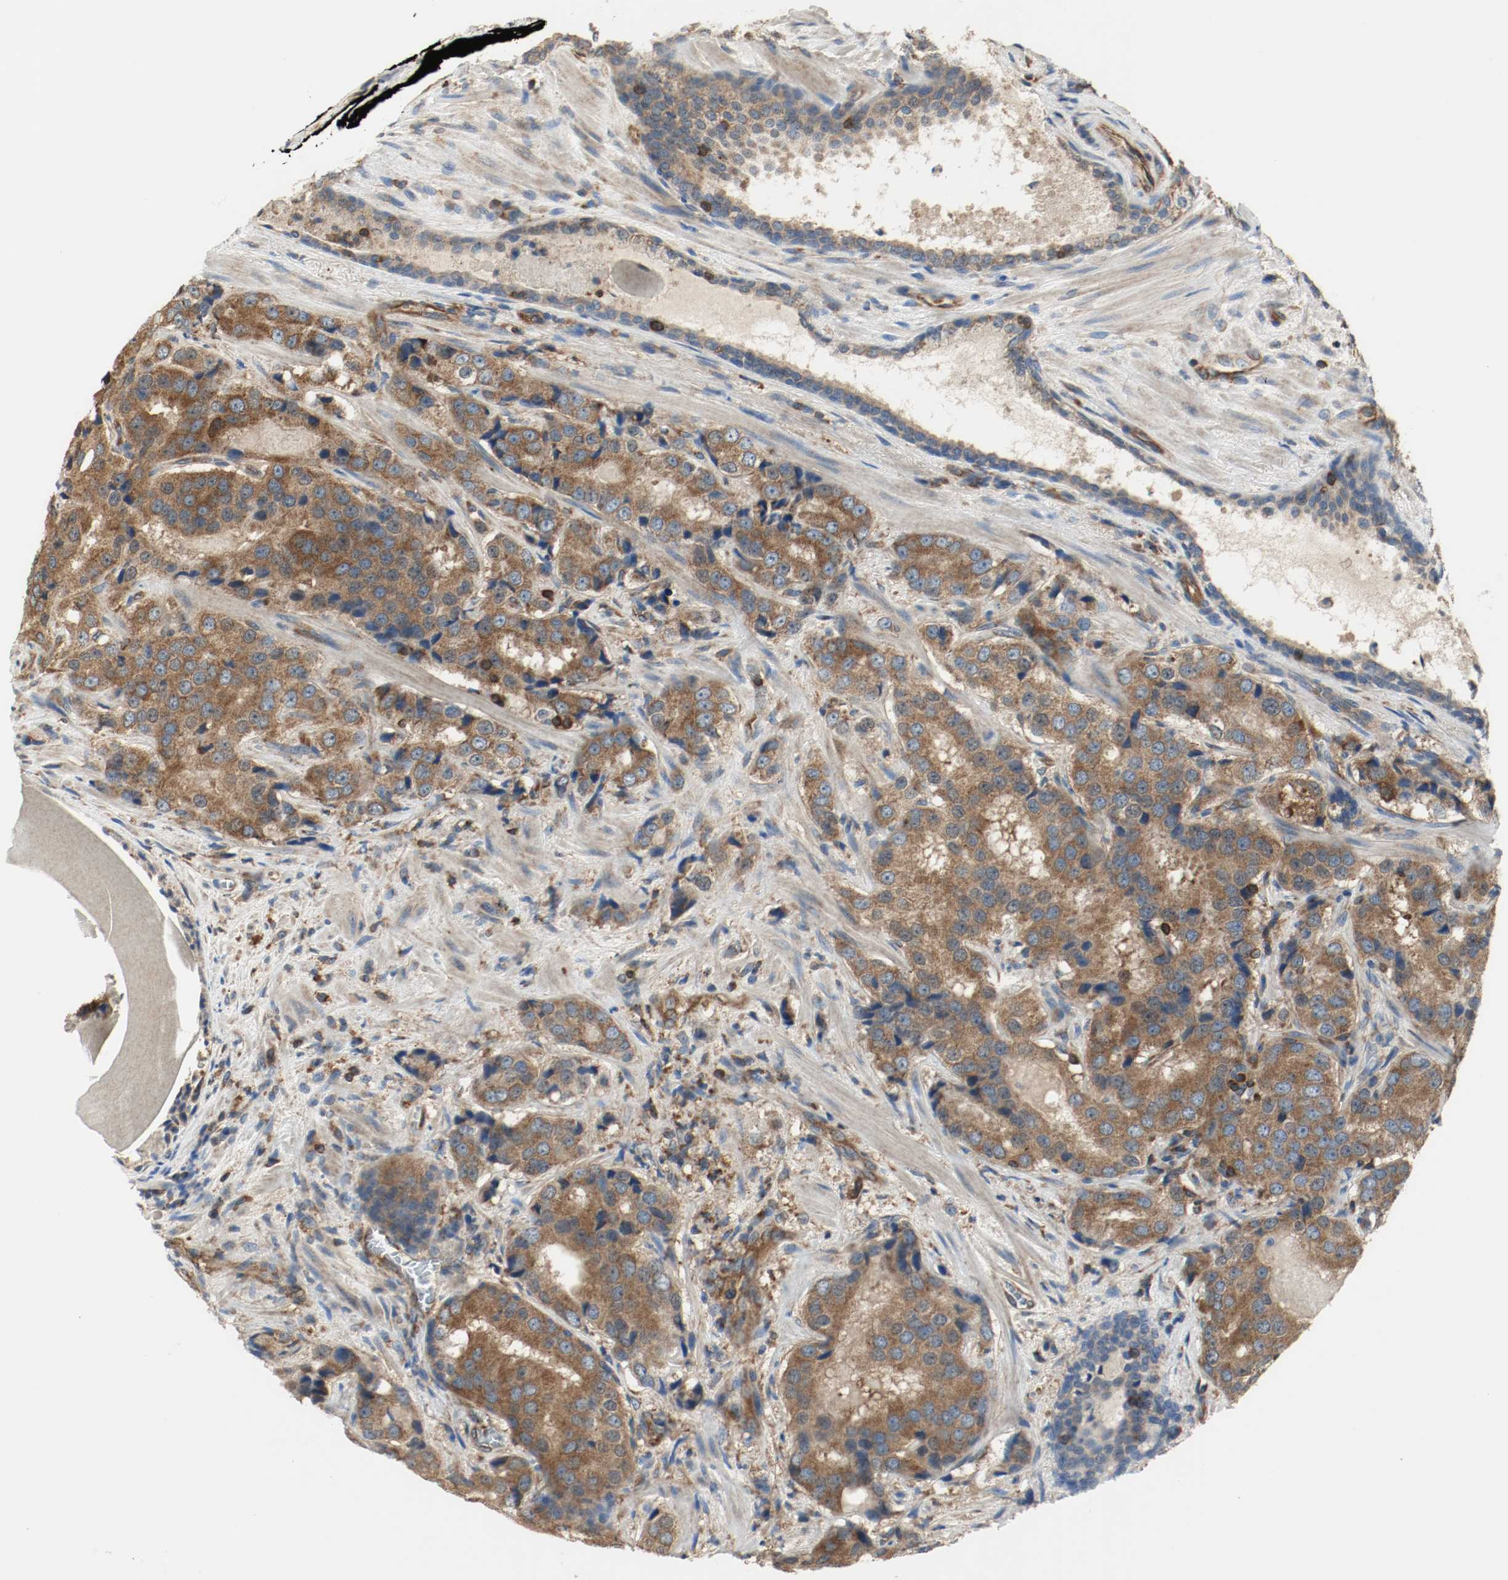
{"staining": {"intensity": "strong", "quantity": ">75%", "location": "cytoplasmic/membranous"}, "tissue": "prostate cancer", "cell_type": "Tumor cells", "image_type": "cancer", "snomed": [{"axis": "morphology", "description": "Adenocarcinoma, High grade"}, {"axis": "topography", "description": "Prostate"}], "caption": "High-magnification brightfield microscopy of prostate cancer stained with DAB (brown) and counterstained with hematoxylin (blue). tumor cells exhibit strong cytoplasmic/membranous staining is identified in approximately>75% of cells.", "gene": "PLCG1", "patient": {"sex": "male", "age": 58}}